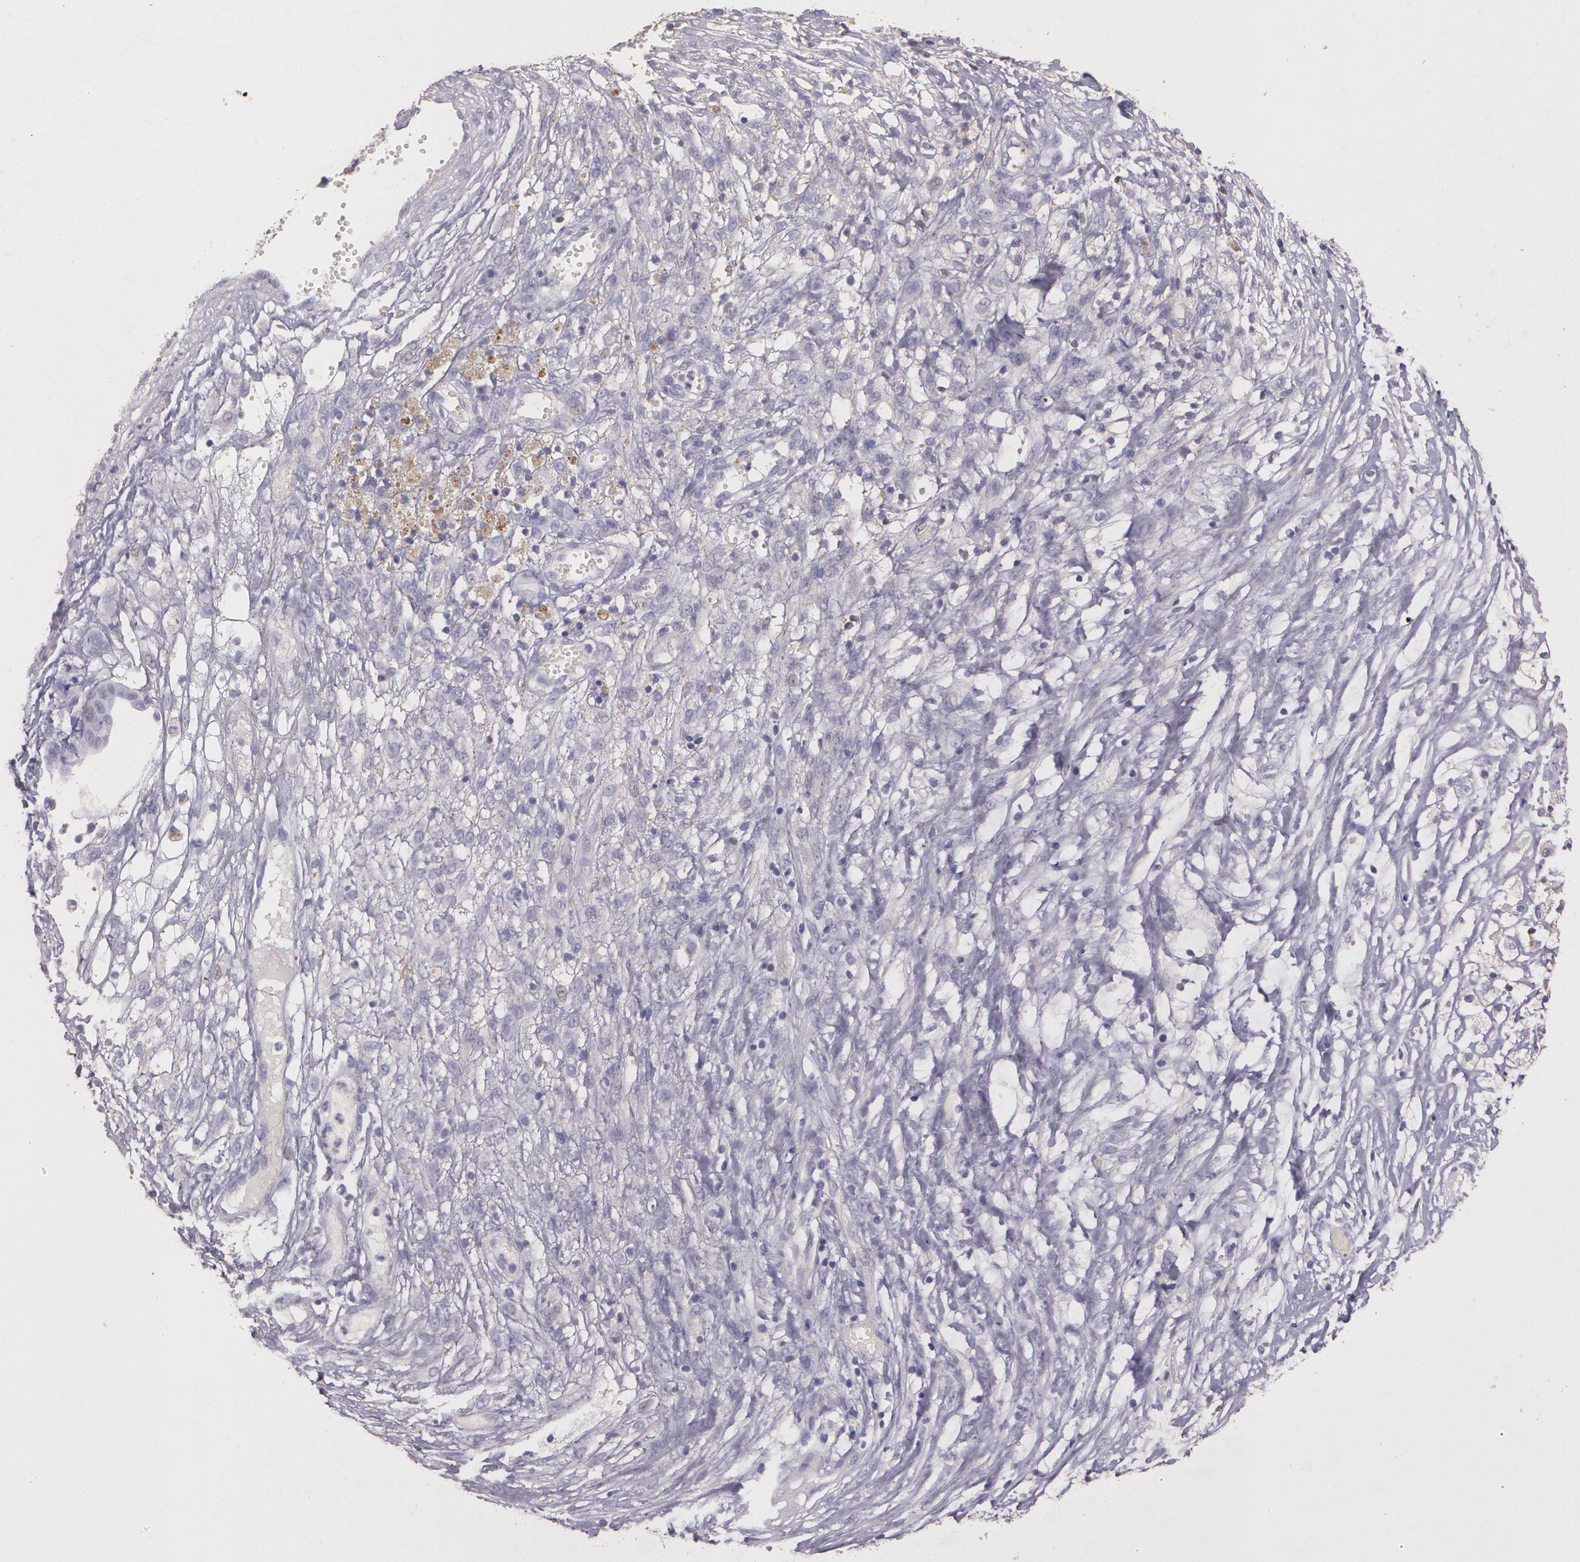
{"staining": {"intensity": "negative", "quantity": "none", "location": "none"}, "tissue": "ovarian cancer", "cell_type": "Tumor cells", "image_type": "cancer", "snomed": [{"axis": "morphology", "description": "Normal tissue, NOS"}, {"axis": "morphology", "description": "Cystadenocarcinoma, serous, NOS"}, {"axis": "topography", "description": "Fallopian tube"}, {"axis": "topography", "description": "Ovary"}], "caption": "Protein analysis of ovarian cancer displays no significant positivity in tumor cells.", "gene": "TGFBR1", "patient": {"sex": "female", "age": 56}}